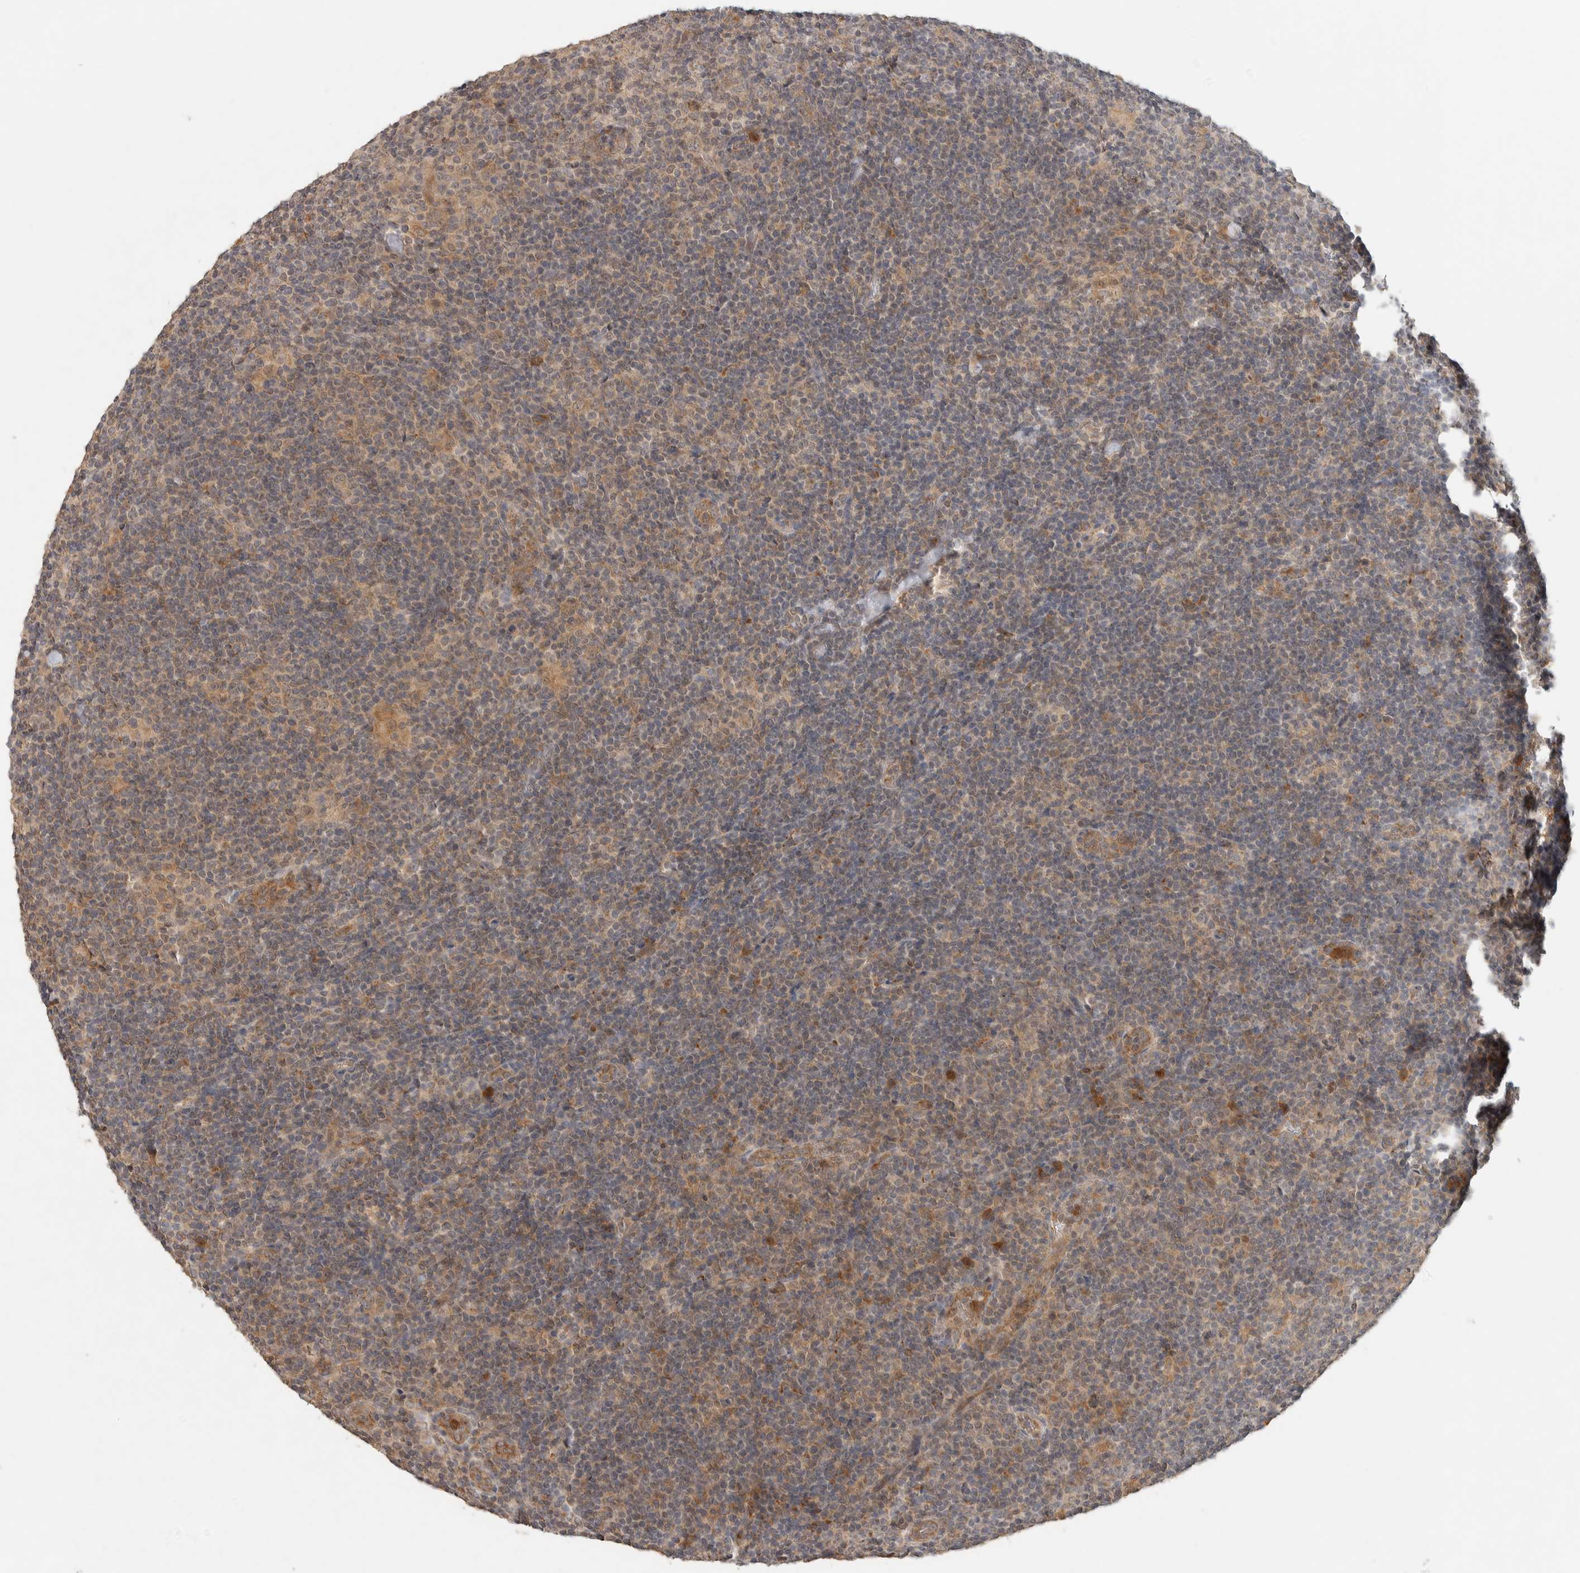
{"staining": {"intensity": "weak", "quantity": ">75%", "location": "cytoplasmic/membranous"}, "tissue": "lymphoma", "cell_type": "Tumor cells", "image_type": "cancer", "snomed": [{"axis": "morphology", "description": "Hodgkin's disease, NOS"}, {"axis": "topography", "description": "Lymph node"}], "caption": "Hodgkin's disease was stained to show a protein in brown. There is low levels of weak cytoplasmic/membranous expression in about >75% of tumor cells. The staining is performed using DAB brown chromogen to label protein expression. The nuclei are counter-stained blue using hematoxylin.", "gene": "ITPA", "patient": {"sex": "female", "age": 57}}